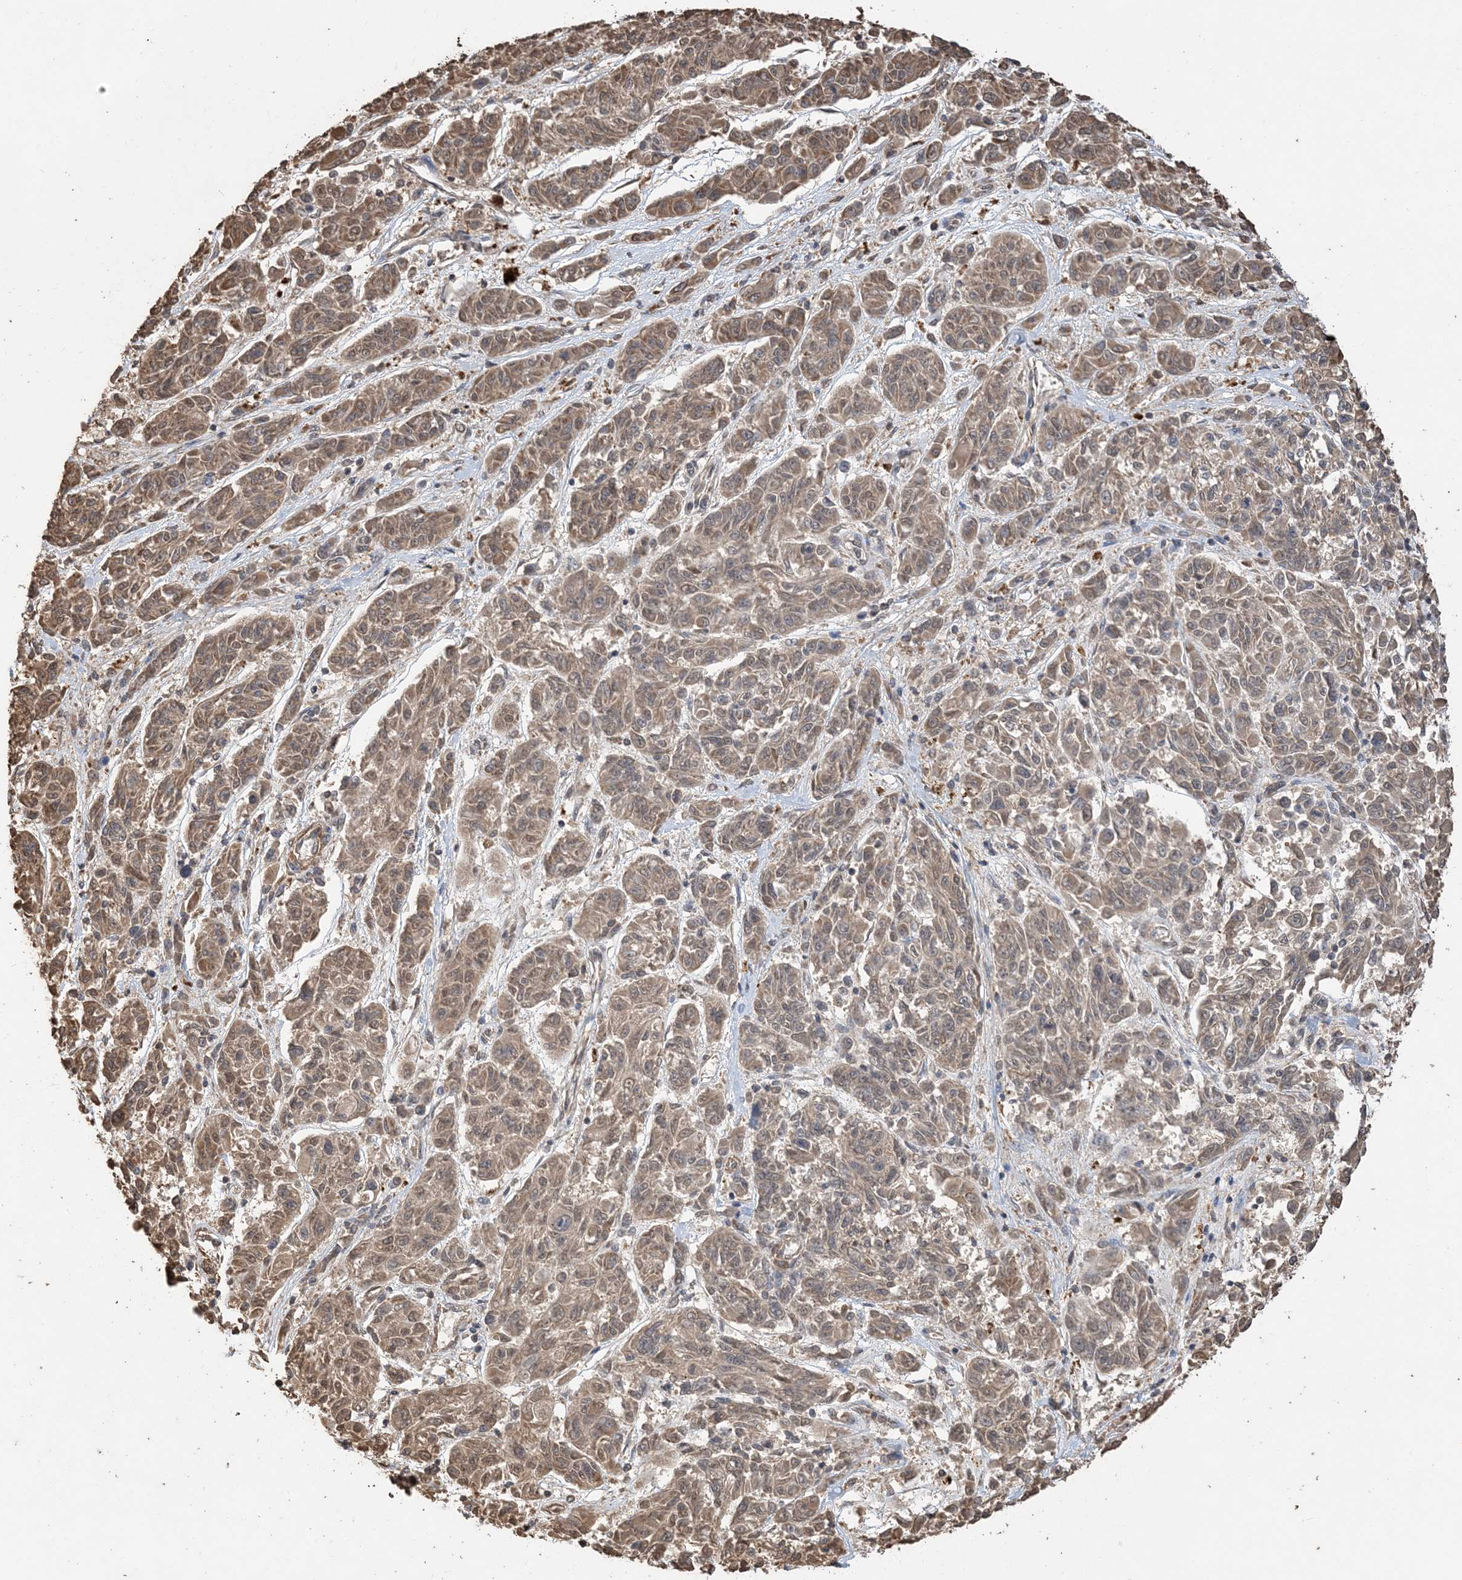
{"staining": {"intensity": "weak", "quantity": ">75%", "location": "cytoplasmic/membranous"}, "tissue": "melanoma", "cell_type": "Tumor cells", "image_type": "cancer", "snomed": [{"axis": "morphology", "description": "Malignant melanoma, NOS"}, {"axis": "topography", "description": "Skin"}], "caption": "Immunohistochemistry (IHC) of human melanoma exhibits low levels of weak cytoplasmic/membranous staining in about >75% of tumor cells.", "gene": "HPS4", "patient": {"sex": "male", "age": 53}}